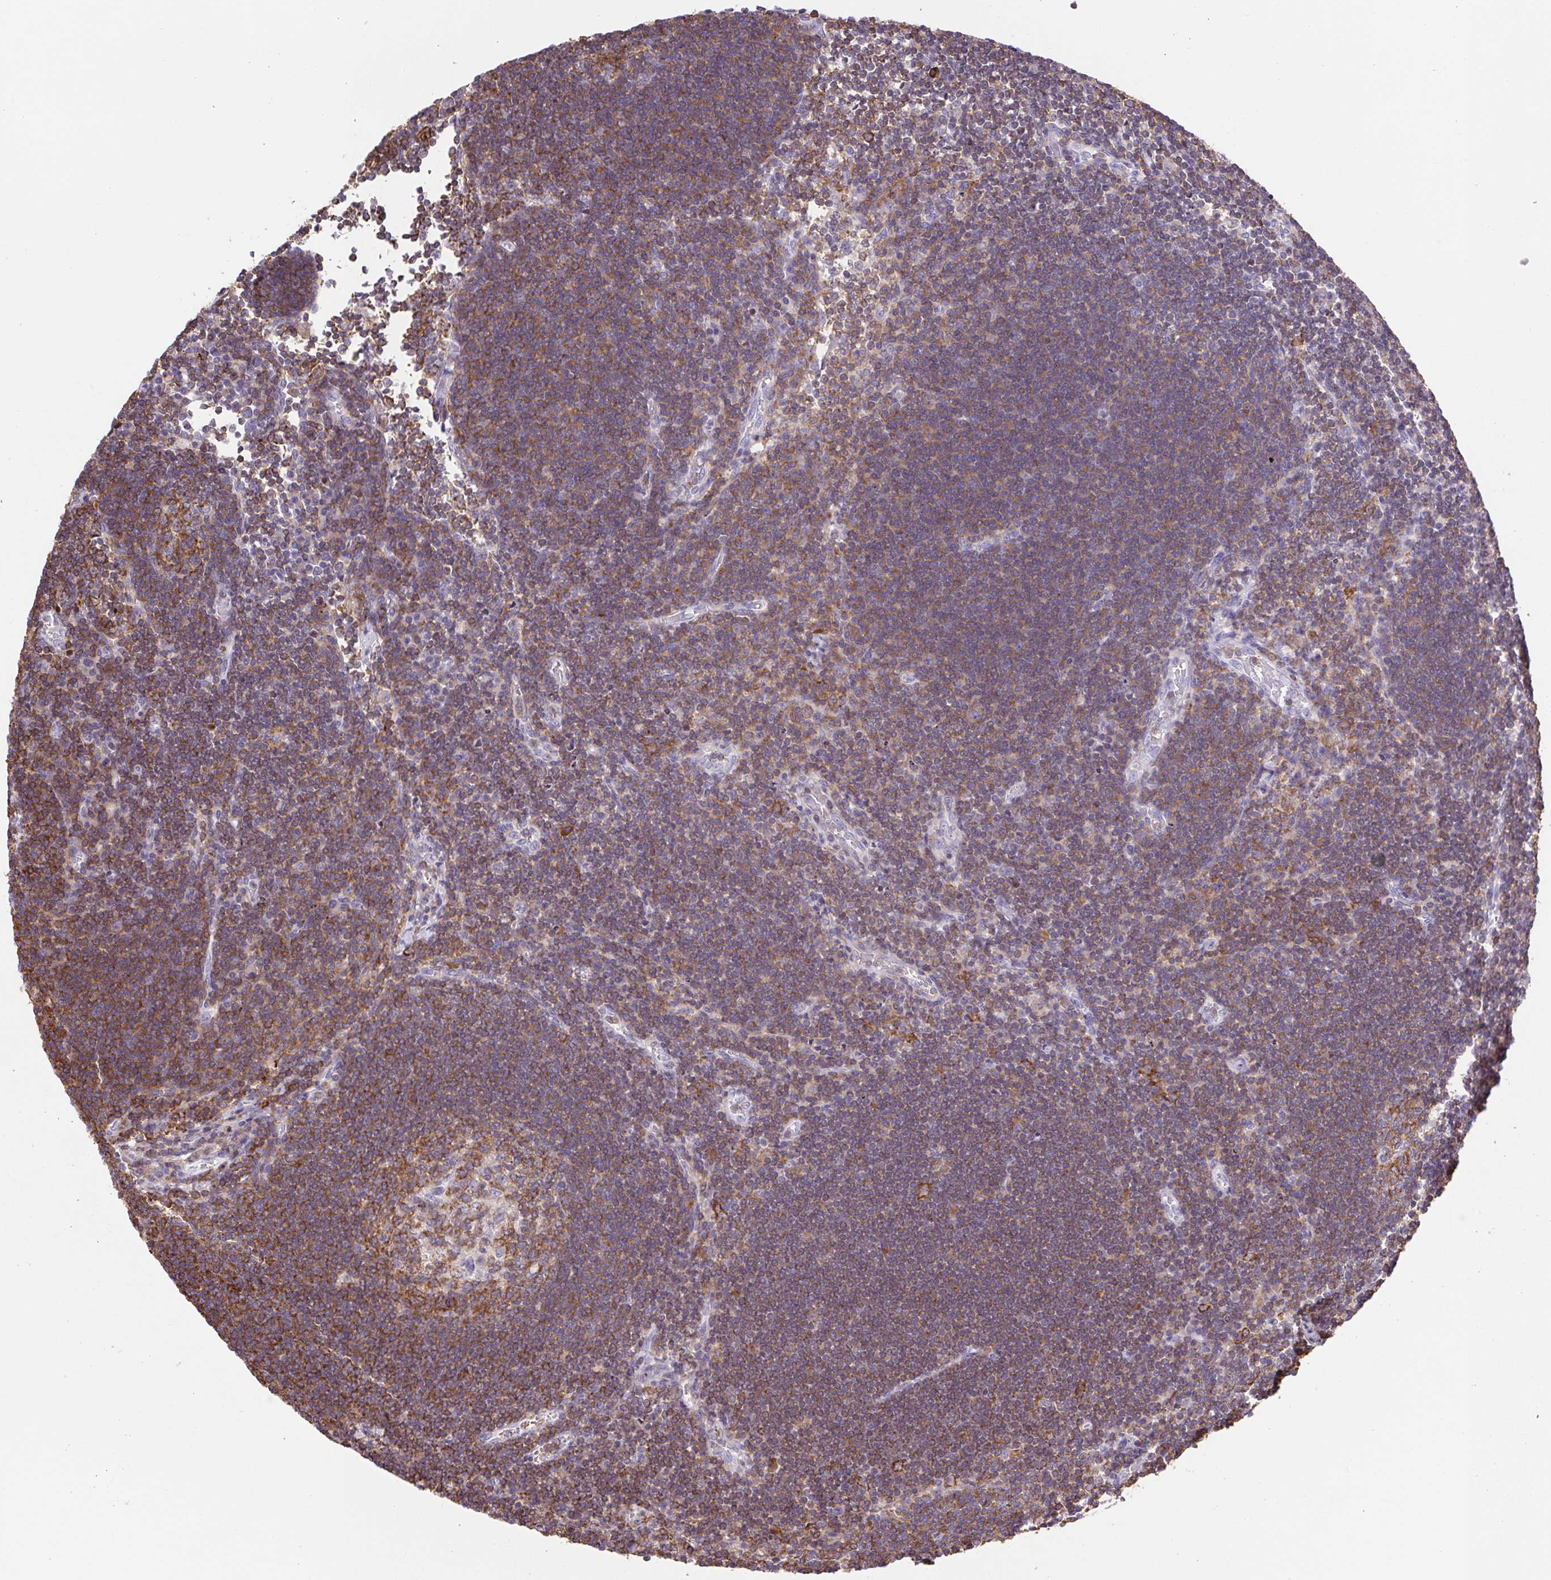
{"staining": {"intensity": "moderate", "quantity": "25%-75%", "location": "cytoplasmic/membranous"}, "tissue": "lymph node", "cell_type": "Germinal center cells", "image_type": "normal", "snomed": [{"axis": "morphology", "description": "Normal tissue, NOS"}, {"axis": "topography", "description": "Lymph node"}], "caption": "Unremarkable lymph node was stained to show a protein in brown. There is medium levels of moderate cytoplasmic/membranous expression in approximately 25%-75% of germinal center cells.", "gene": "TPRG1", "patient": {"sex": "male", "age": 67}}